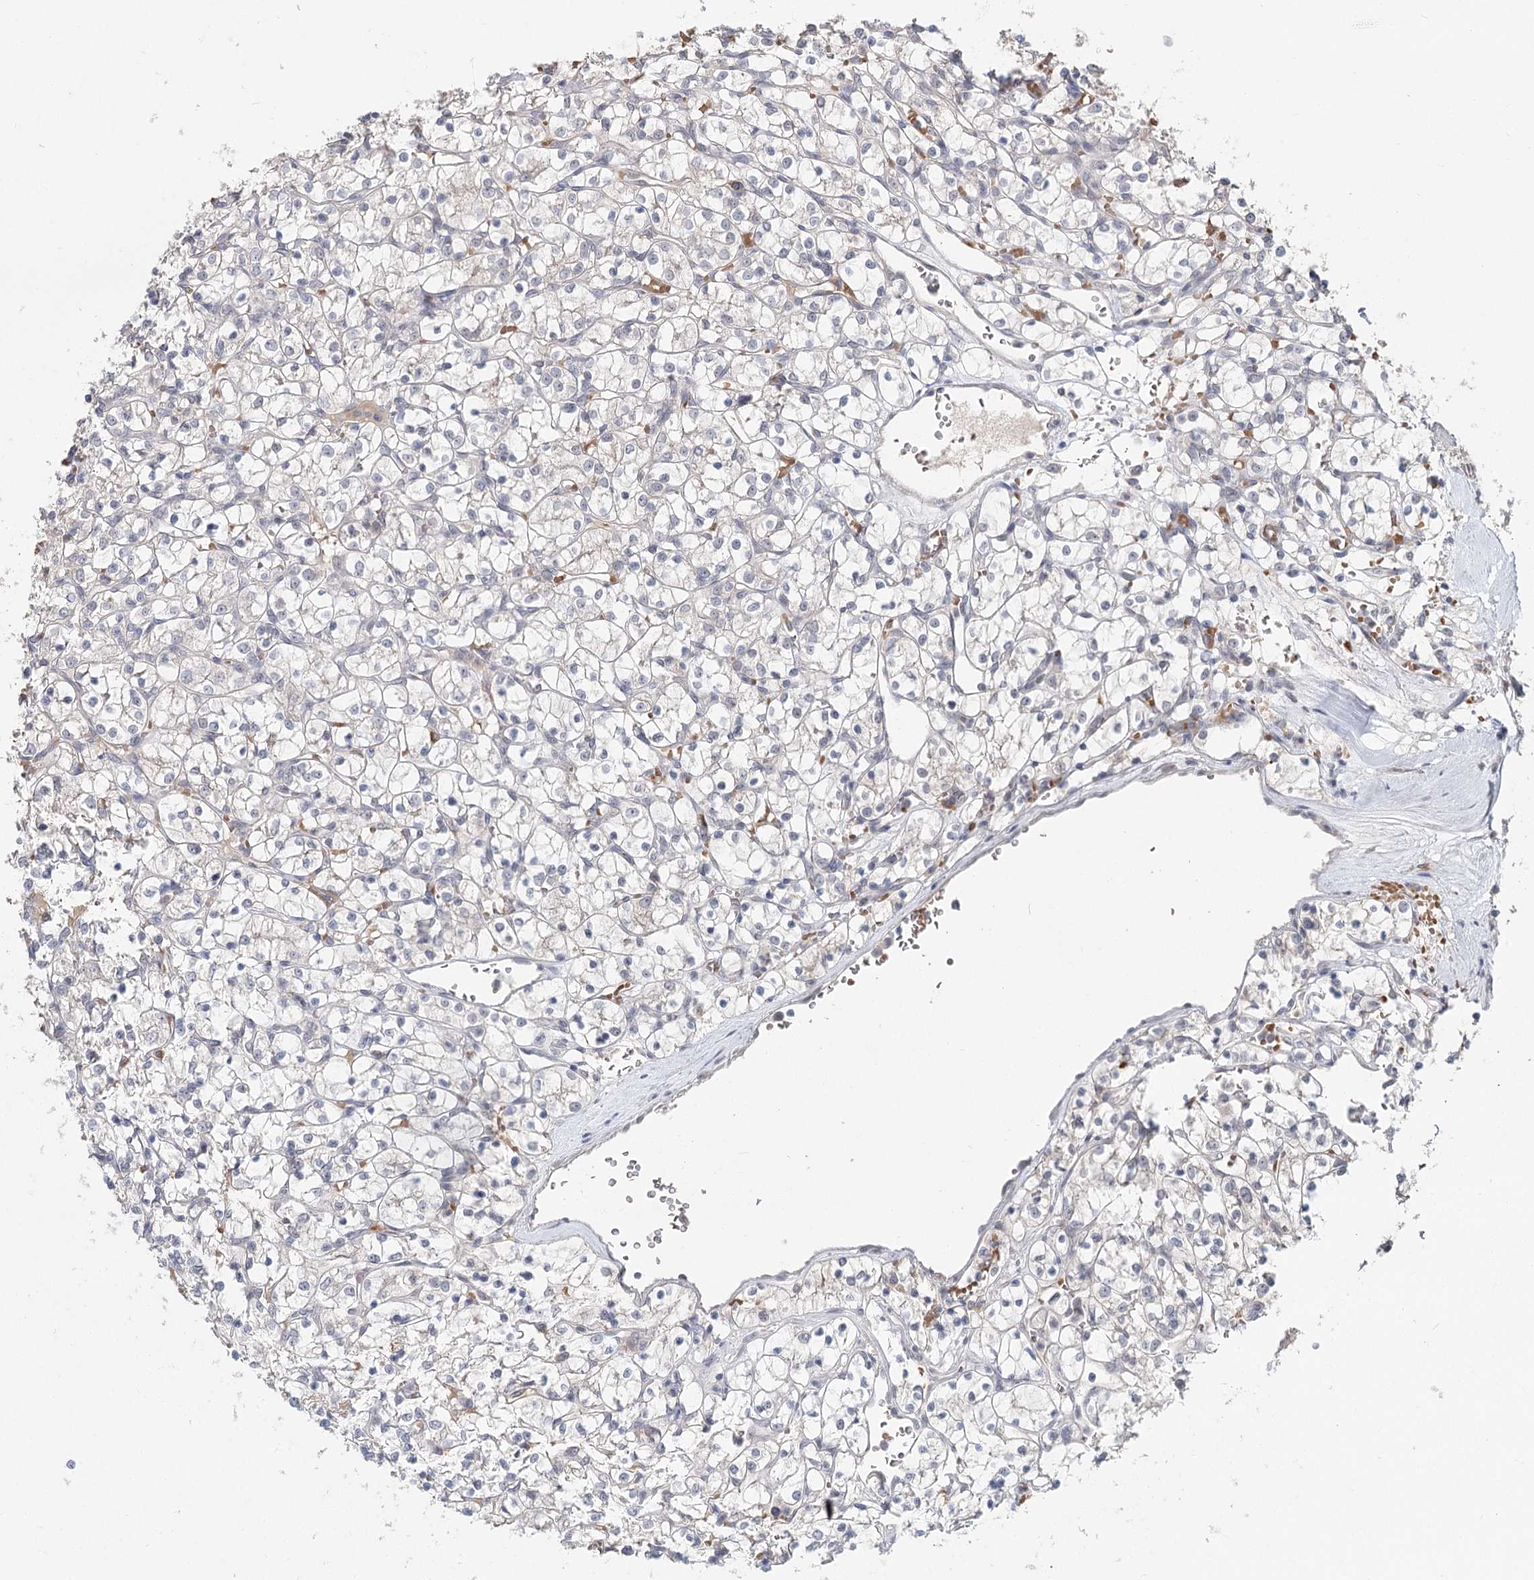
{"staining": {"intensity": "negative", "quantity": "none", "location": "none"}, "tissue": "renal cancer", "cell_type": "Tumor cells", "image_type": "cancer", "snomed": [{"axis": "morphology", "description": "Adenocarcinoma, NOS"}, {"axis": "topography", "description": "Kidney"}], "caption": "There is no significant expression in tumor cells of adenocarcinoma (renal).", "gene": "FBXO7", "patient": {"sex": "female", "age": 69}}